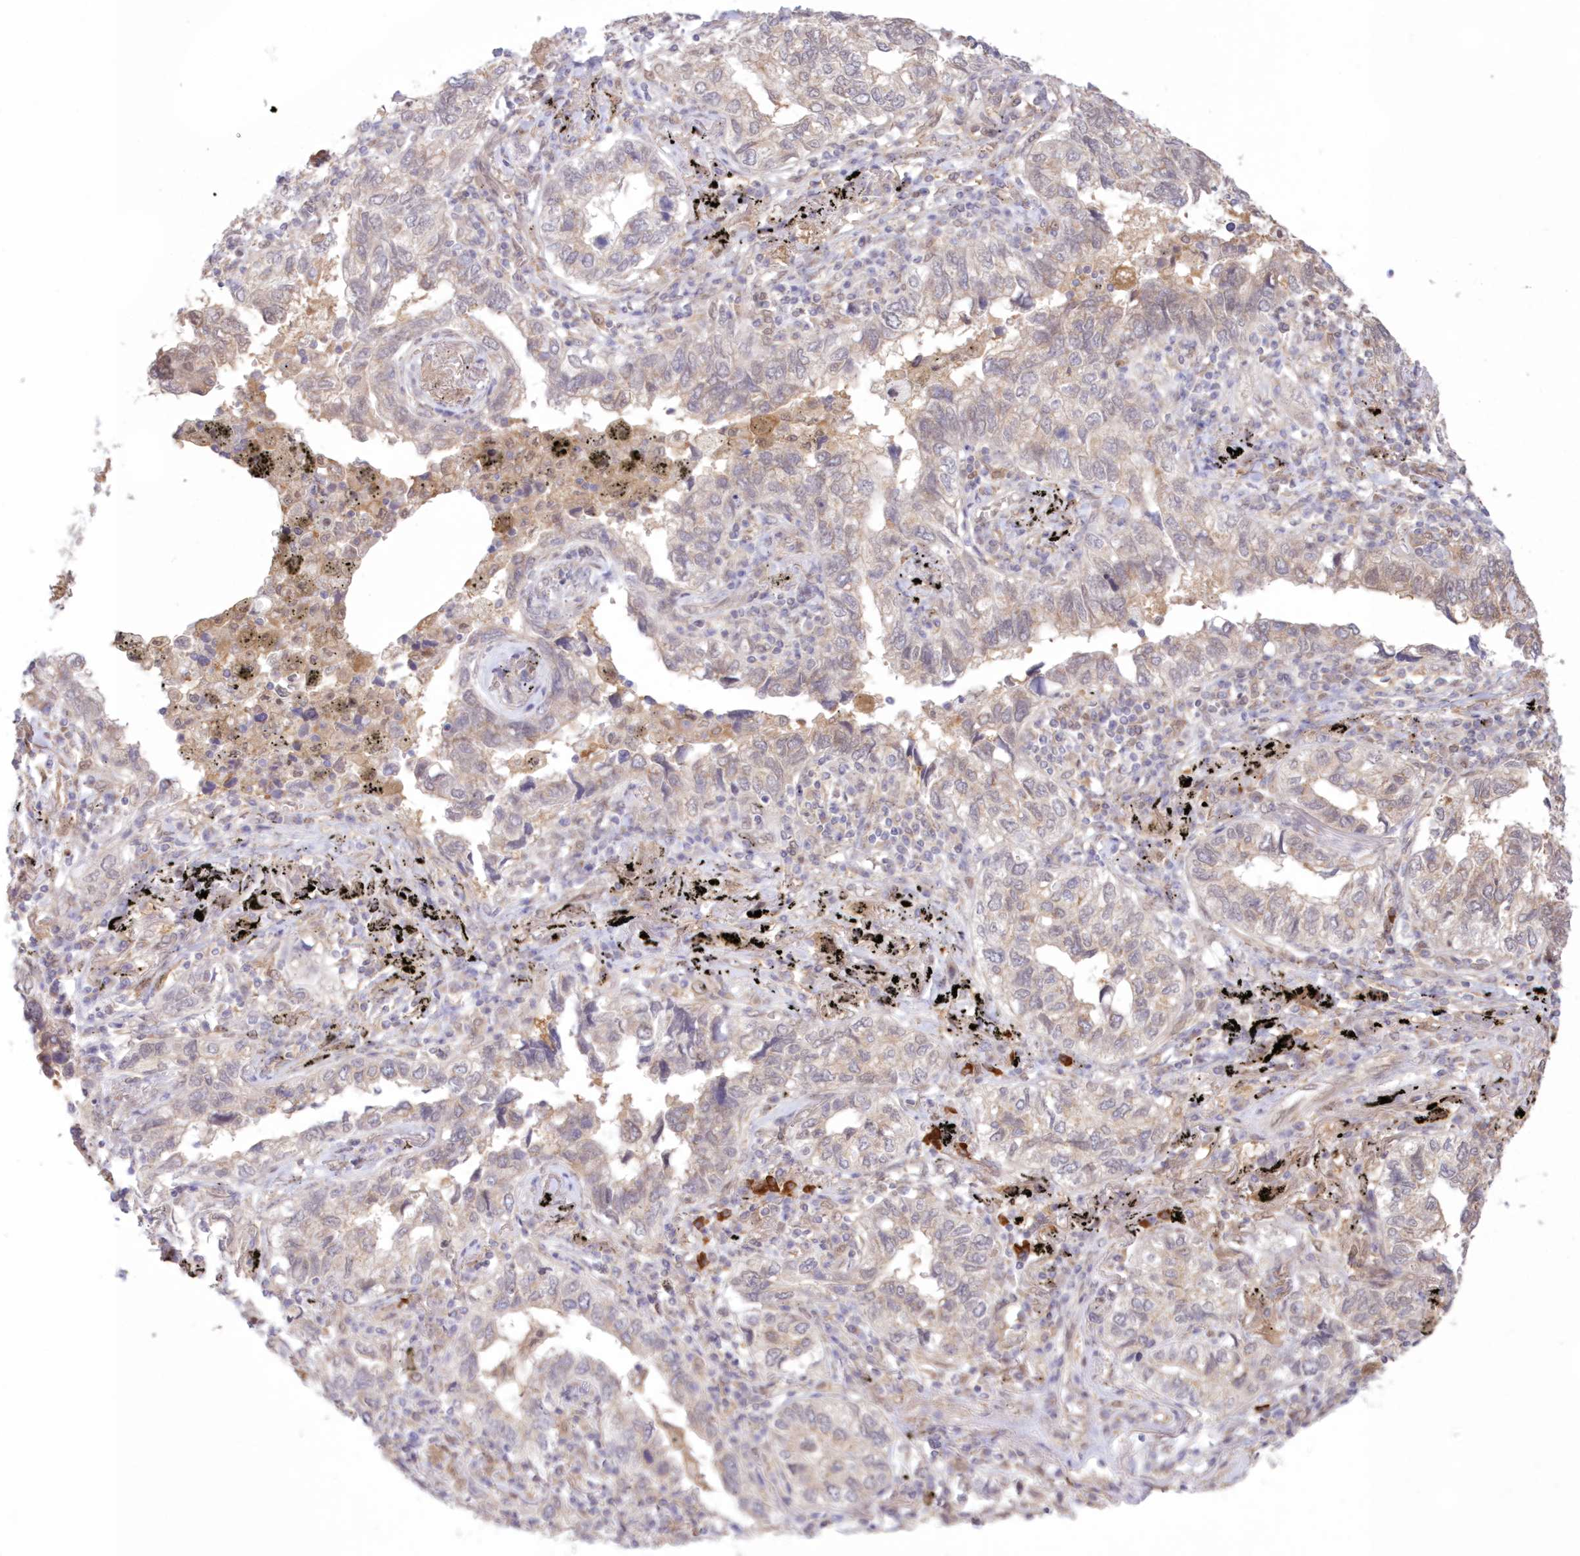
{"staining": {"intensity": "weak", "quantity": "<25%", "location": "cytoplasmic/membranous"}, "tissue": "lung cancer", "cell_type": "Tumor cells", "image_type": "cancer", "snomed": [{"axis": "morphology", "description": "Adenocarcinoma, NOS"}, {"axis": "topography", "description": "Lung"}], "caption": "High power microscopy micrograph of an immunohistochemistry micrograph of lung adenocarcinoma, revealing no significant expression in tumor cells.", "gene": "RNPEP", "patient": {"sex": "male", "age": 65}}